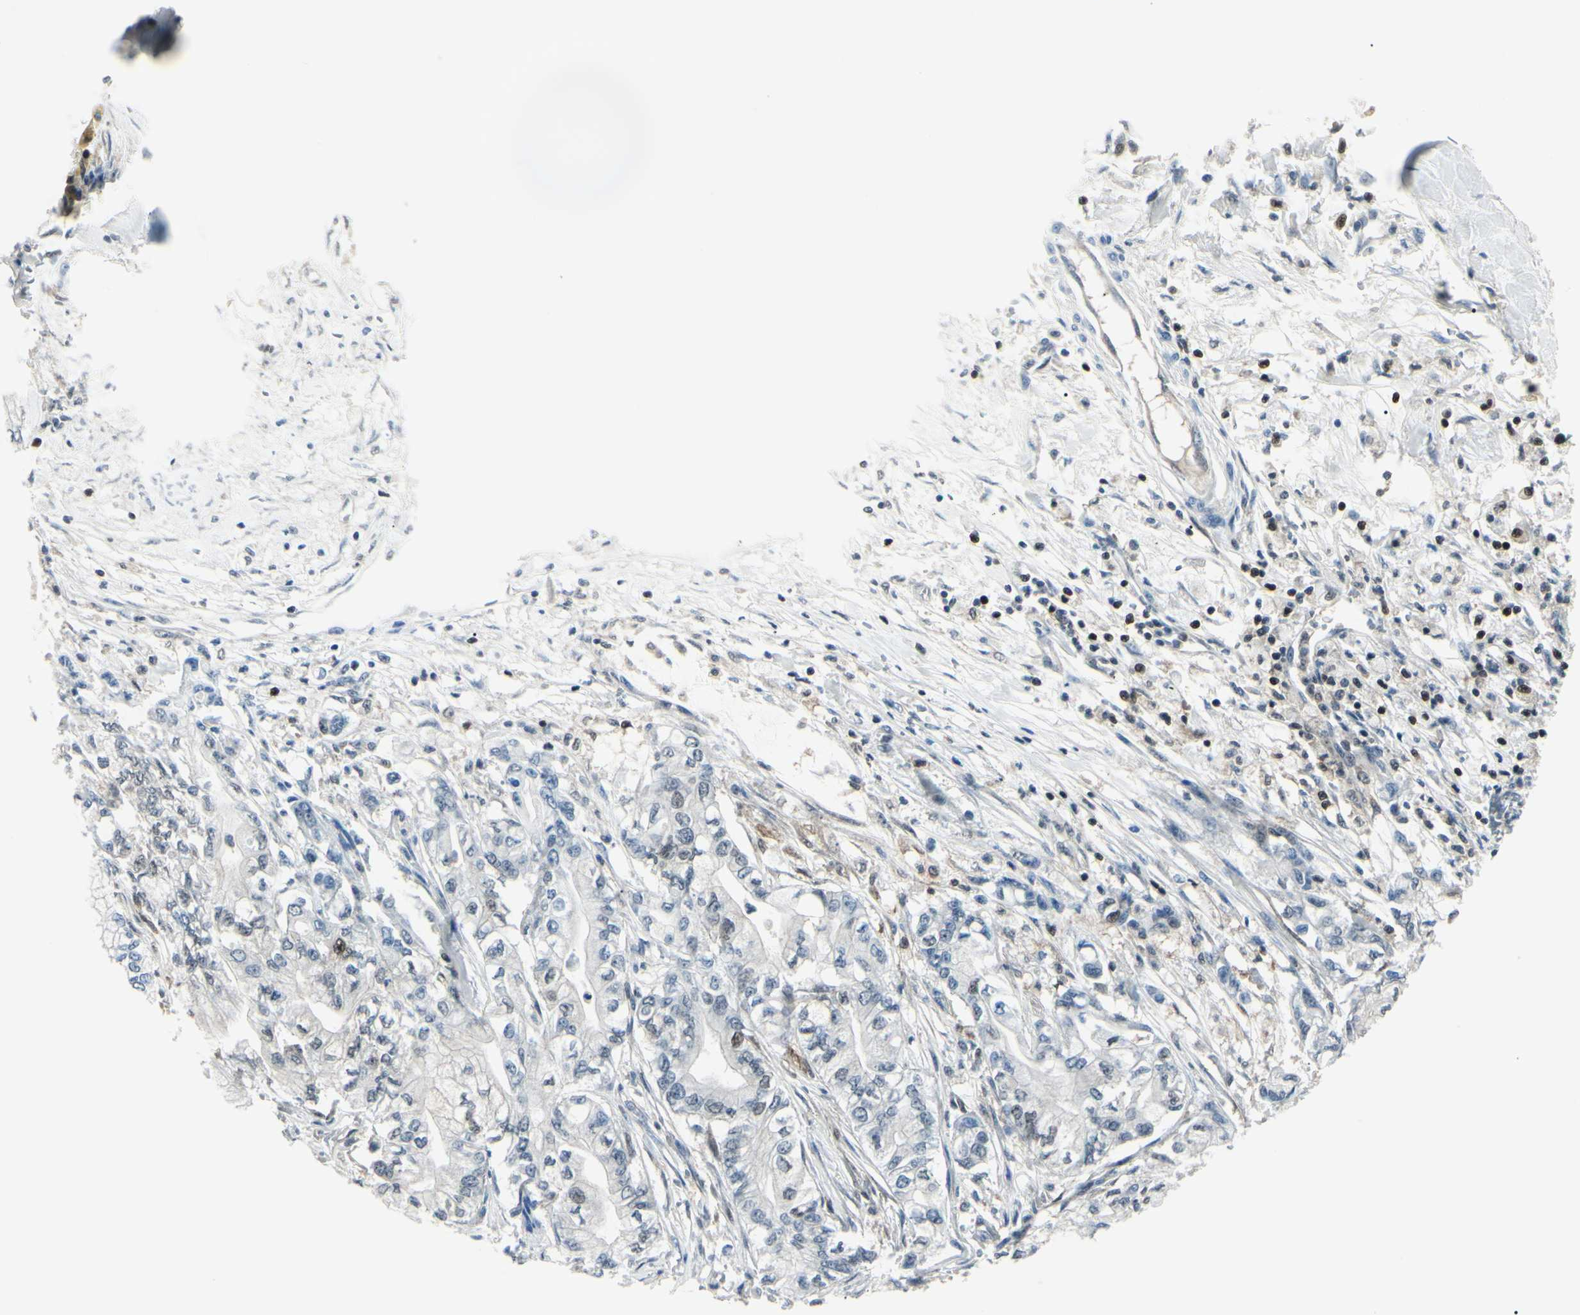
{"staining": {"intensity": "negative", "quantity": "none", "location": "none"}, "tissue": "pancreatic cancer", "cell_type": "Tumor cells", "image_type": "cancer", "snomed": [{"axis": "morphology", "description": "Adenocarcinoma, NOS"}, {"axis": "topography", "description": "Pancreas"}], "caption": "A high-resolution micrograph shows immunohistochemistry (IHC) staining of pancreatic cancer (adenocarcinoma), which exhibits no significant staining in tumor cells.", "gene": "PGK1", "patient": {"sex": "male", "age": 70}}